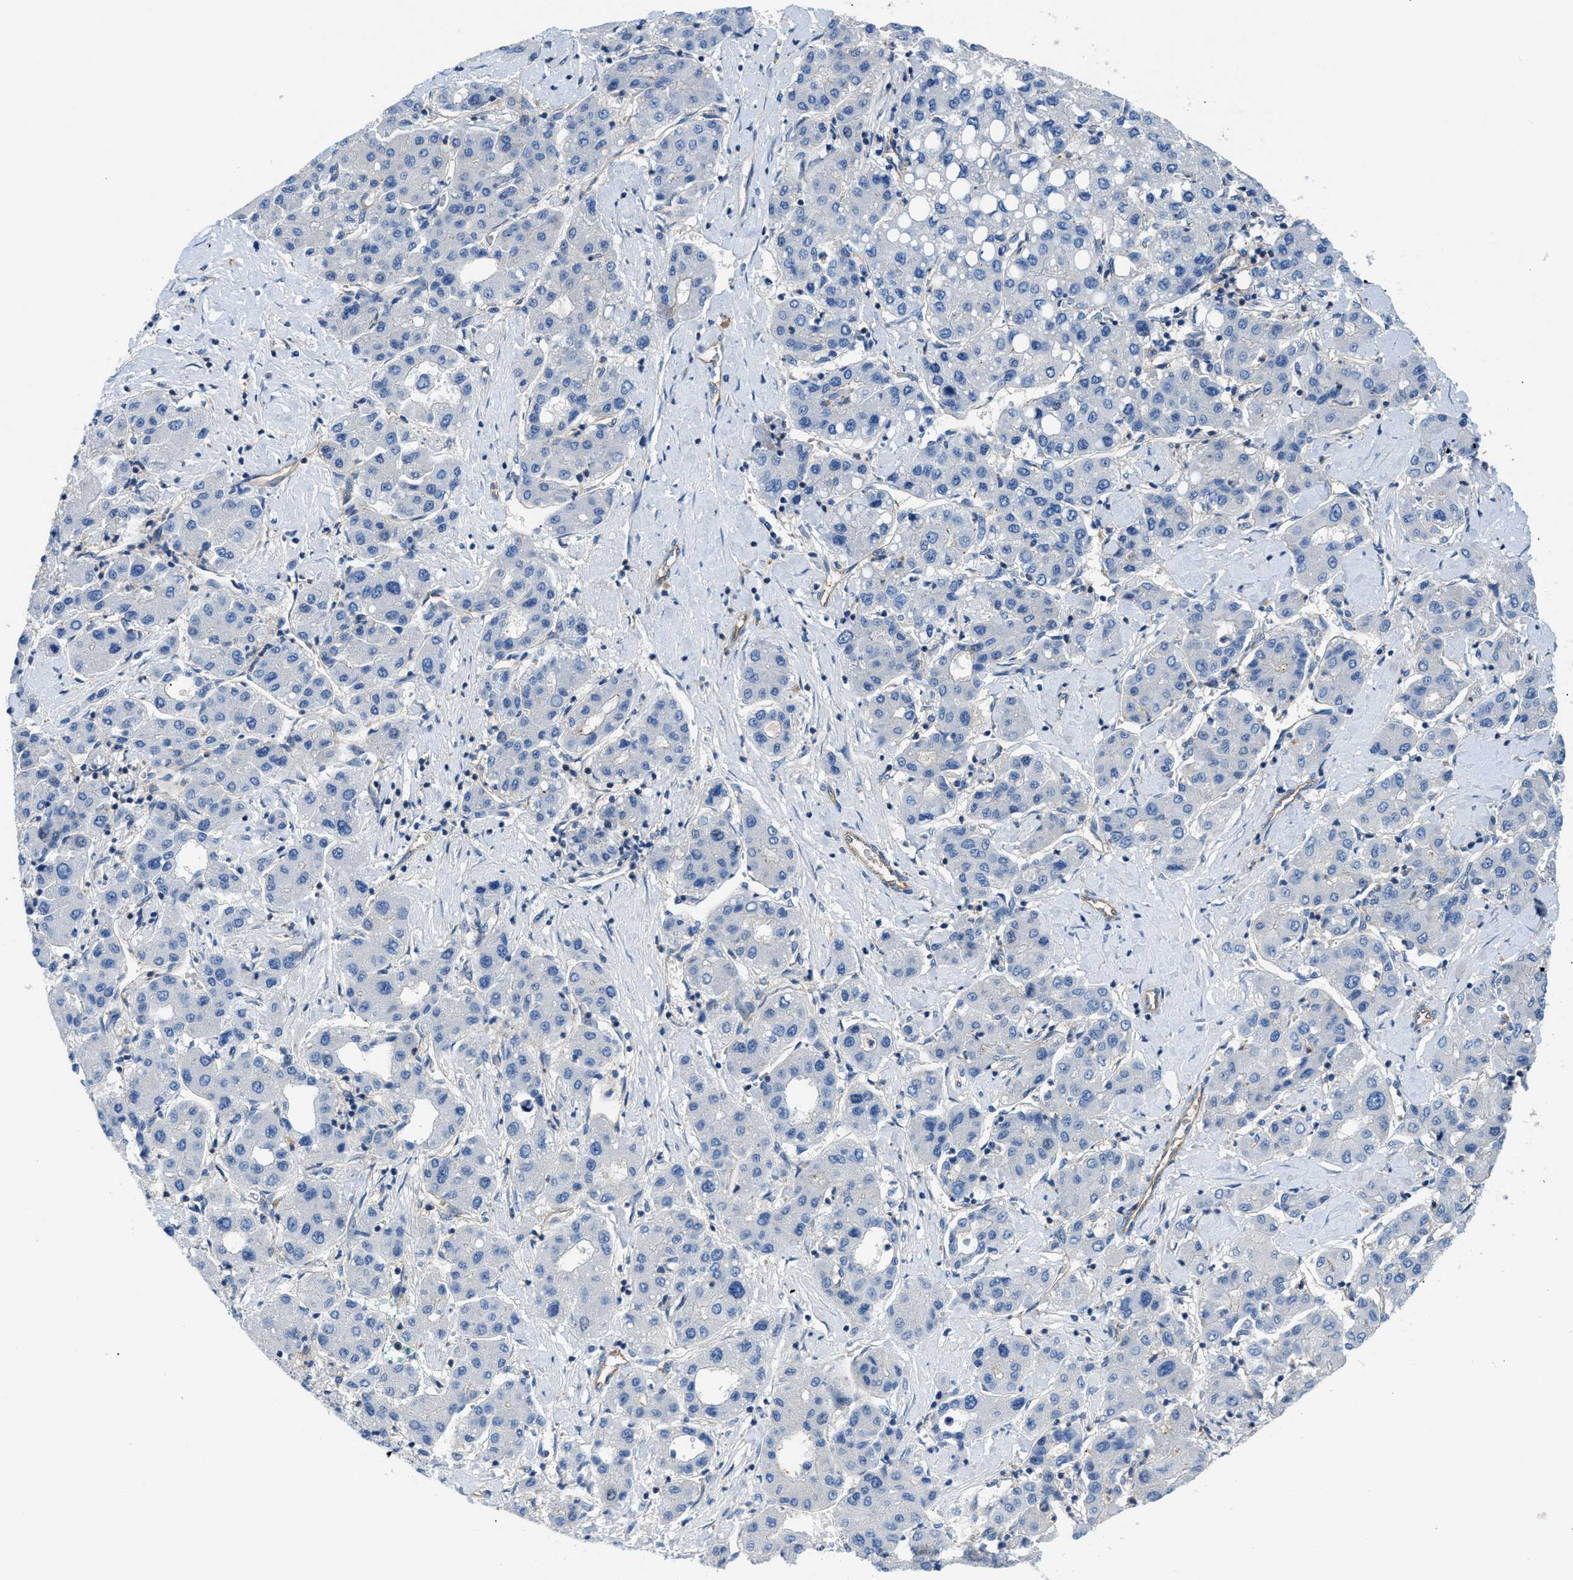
{"staining": {"intensity": "negative", "quantity": "none", "location": "none"}, "tissue": "liver cancer", "cell_type": "Tumor cells", "image_type": "cancer", "snomed": [{"axis": "morphology", "description": "Carcinoma, Hepatocellular, NOS"}, {"axis": "topography", "description": "Liver"}], "caption": "A histopathology image of human hepatocellular carcinoma (liver) is negative for staining in tumor cells. (DAB immunohistochemistry (IHC) with hematoxylin counter stain).", "gene": "ORAI1", "patient": {"sex": "male", "age": 65}}